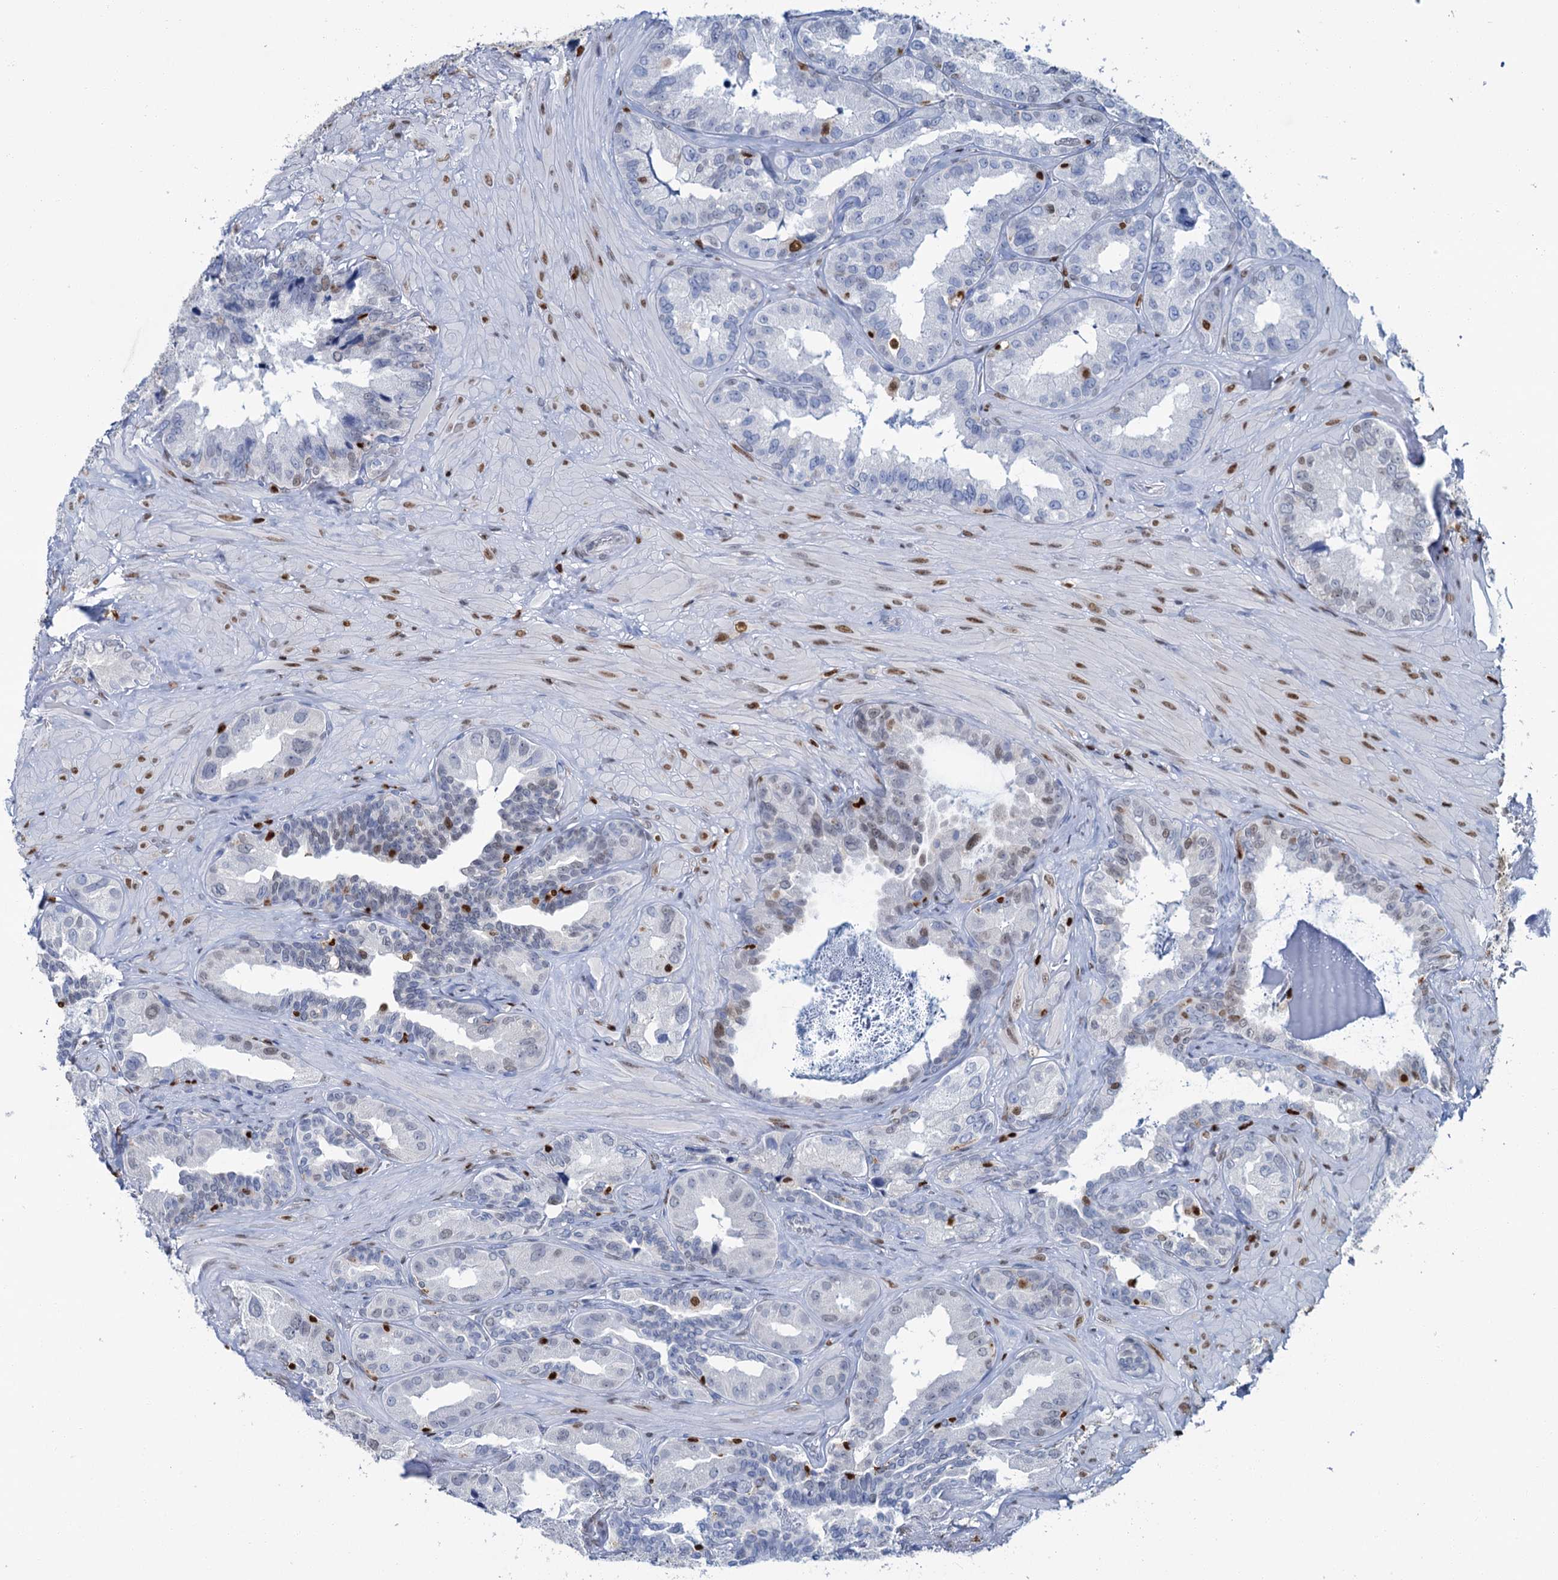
{"staining": {"intensity": "weak", "quantity": "<25%", "location": "nuclear"}, "tissue": "seminal vesicle", "cell_type": "Glandular cells", "image_type": "normal", "snomed": [{"axis": "morphology", "description": "Normal tissue, NOS"}, {"axis": "topography", "description": "Seminal veicle"}, {"axis": "topography", "description": "Peripheral nerve tissue"}], "caption": "DAB (3,3'-diaminobenzidine) immunohistochemical staining of benign human seminal vesicle exhibits no significant staining in glandular cells.", "gene": "CELF2", "patient": {"sex": "male", "age": 67}}